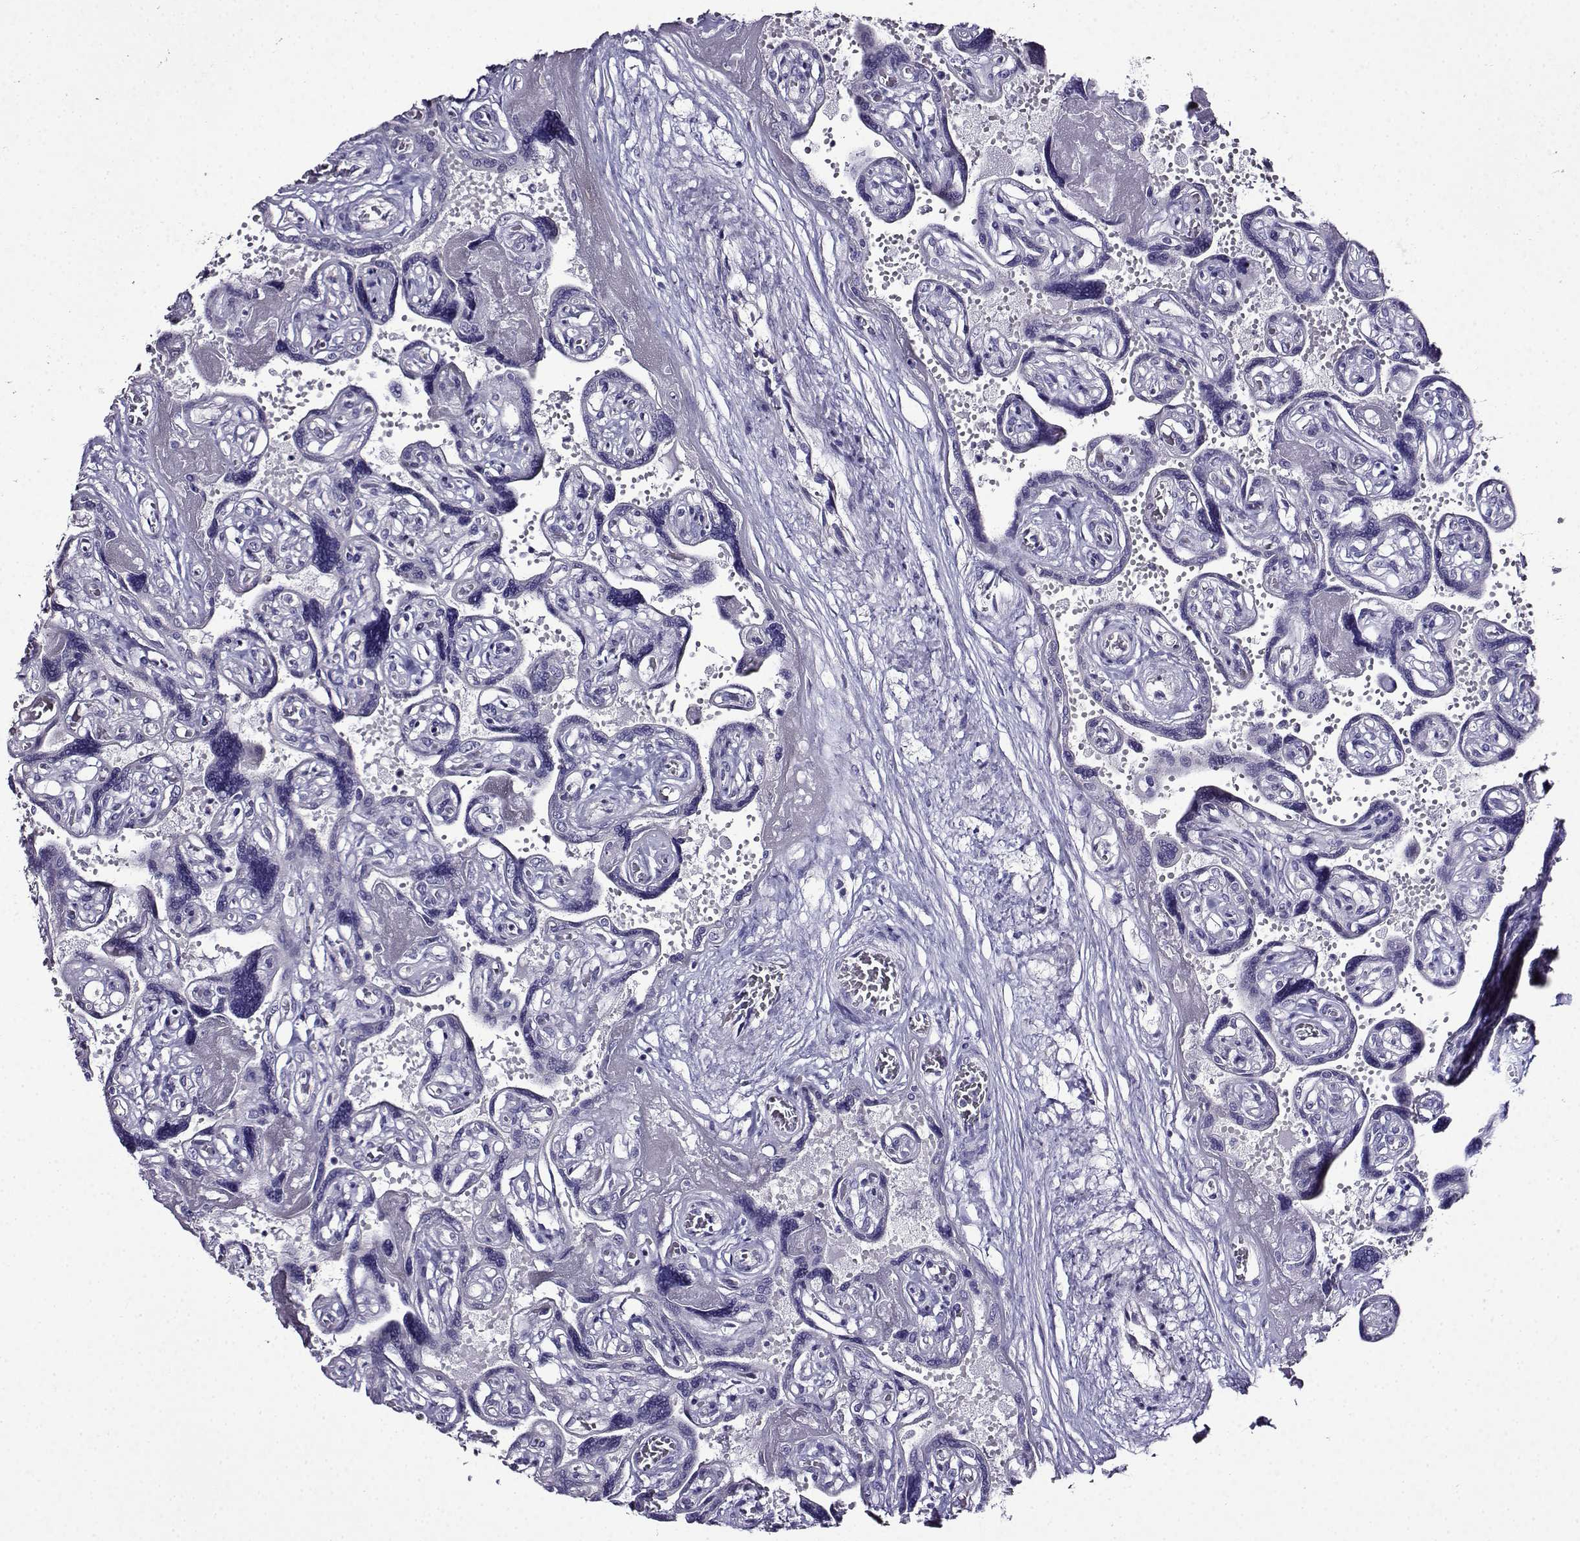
{"staining": {"intensity": "negative", "quantity": "none", "location": "none"}, "tissue": "placenta", "cell_type": "Decidual cells", "image_type": "normal", "snomed": [{"axis": "morphology", "description": "Normal tissue, NOS"}, {"axis": "topography", "description": "Placenta"}], "caption": "This is an immunohistochemistry (IHC) histopathology image of benign human placenta. There is no staining in decidual cells.", "gene": "TMEM266", "patient": {"sex": "female", "age": 32}}